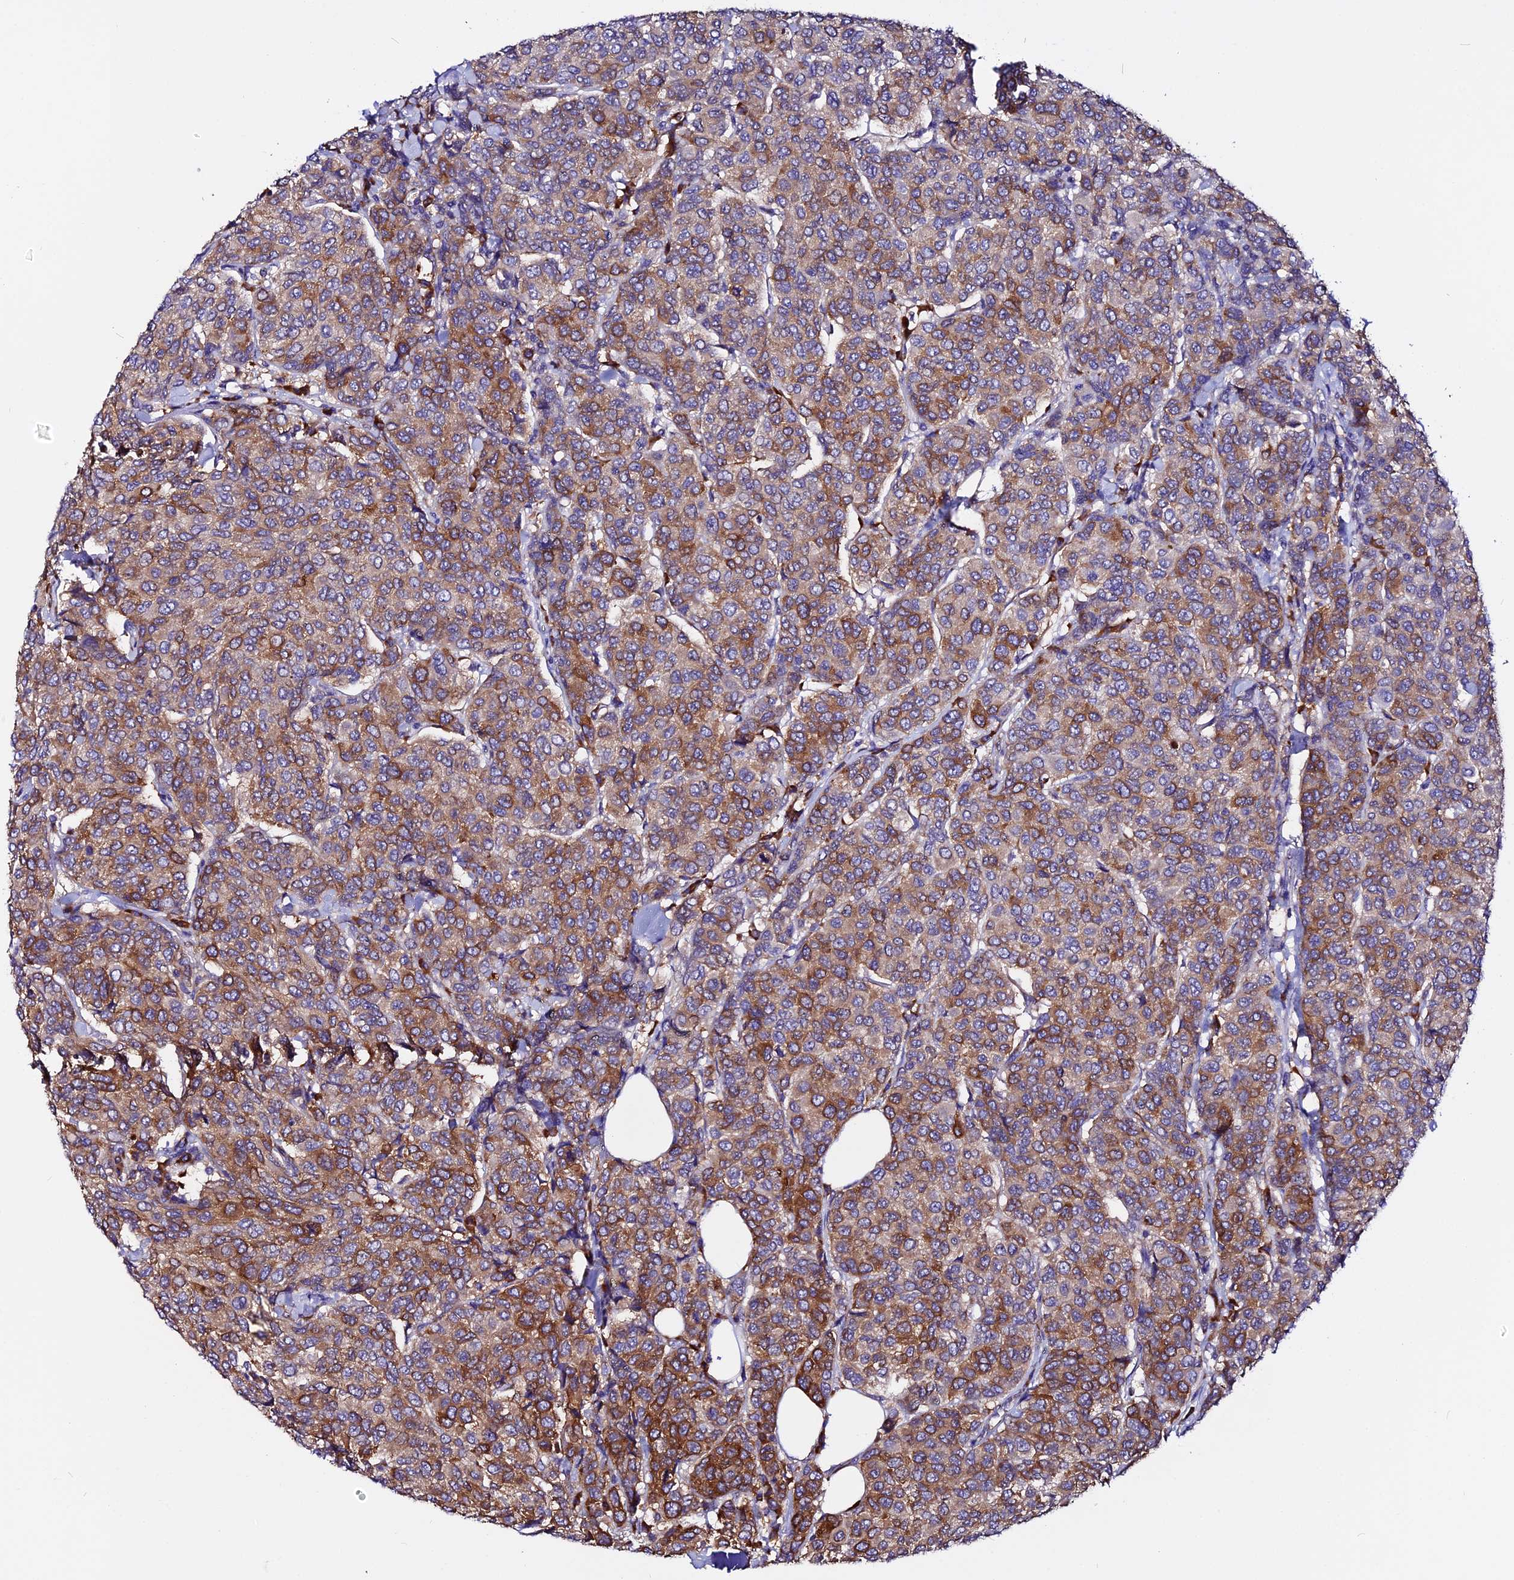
{"staining": {"intensity": "moderate", "quantity": ">75%", "location": "cytoplasmic/membranous"}, "tissue": "breast cancer", "cell_type": "Tumor cells", "image_type": "cancer", "snomed": [{"axis": "morphology", "description": "Duct carcinoma"}, {"axis": "topography", "description": "Breast"}], "caption": "Human breast cancer stained with a brown dye displays moderate cytoplasmic/membranous positive positivity in approximately >75% of tumor cells.", "gene": "EEF1G", "patient": {"sex": "female", "age": 55}}